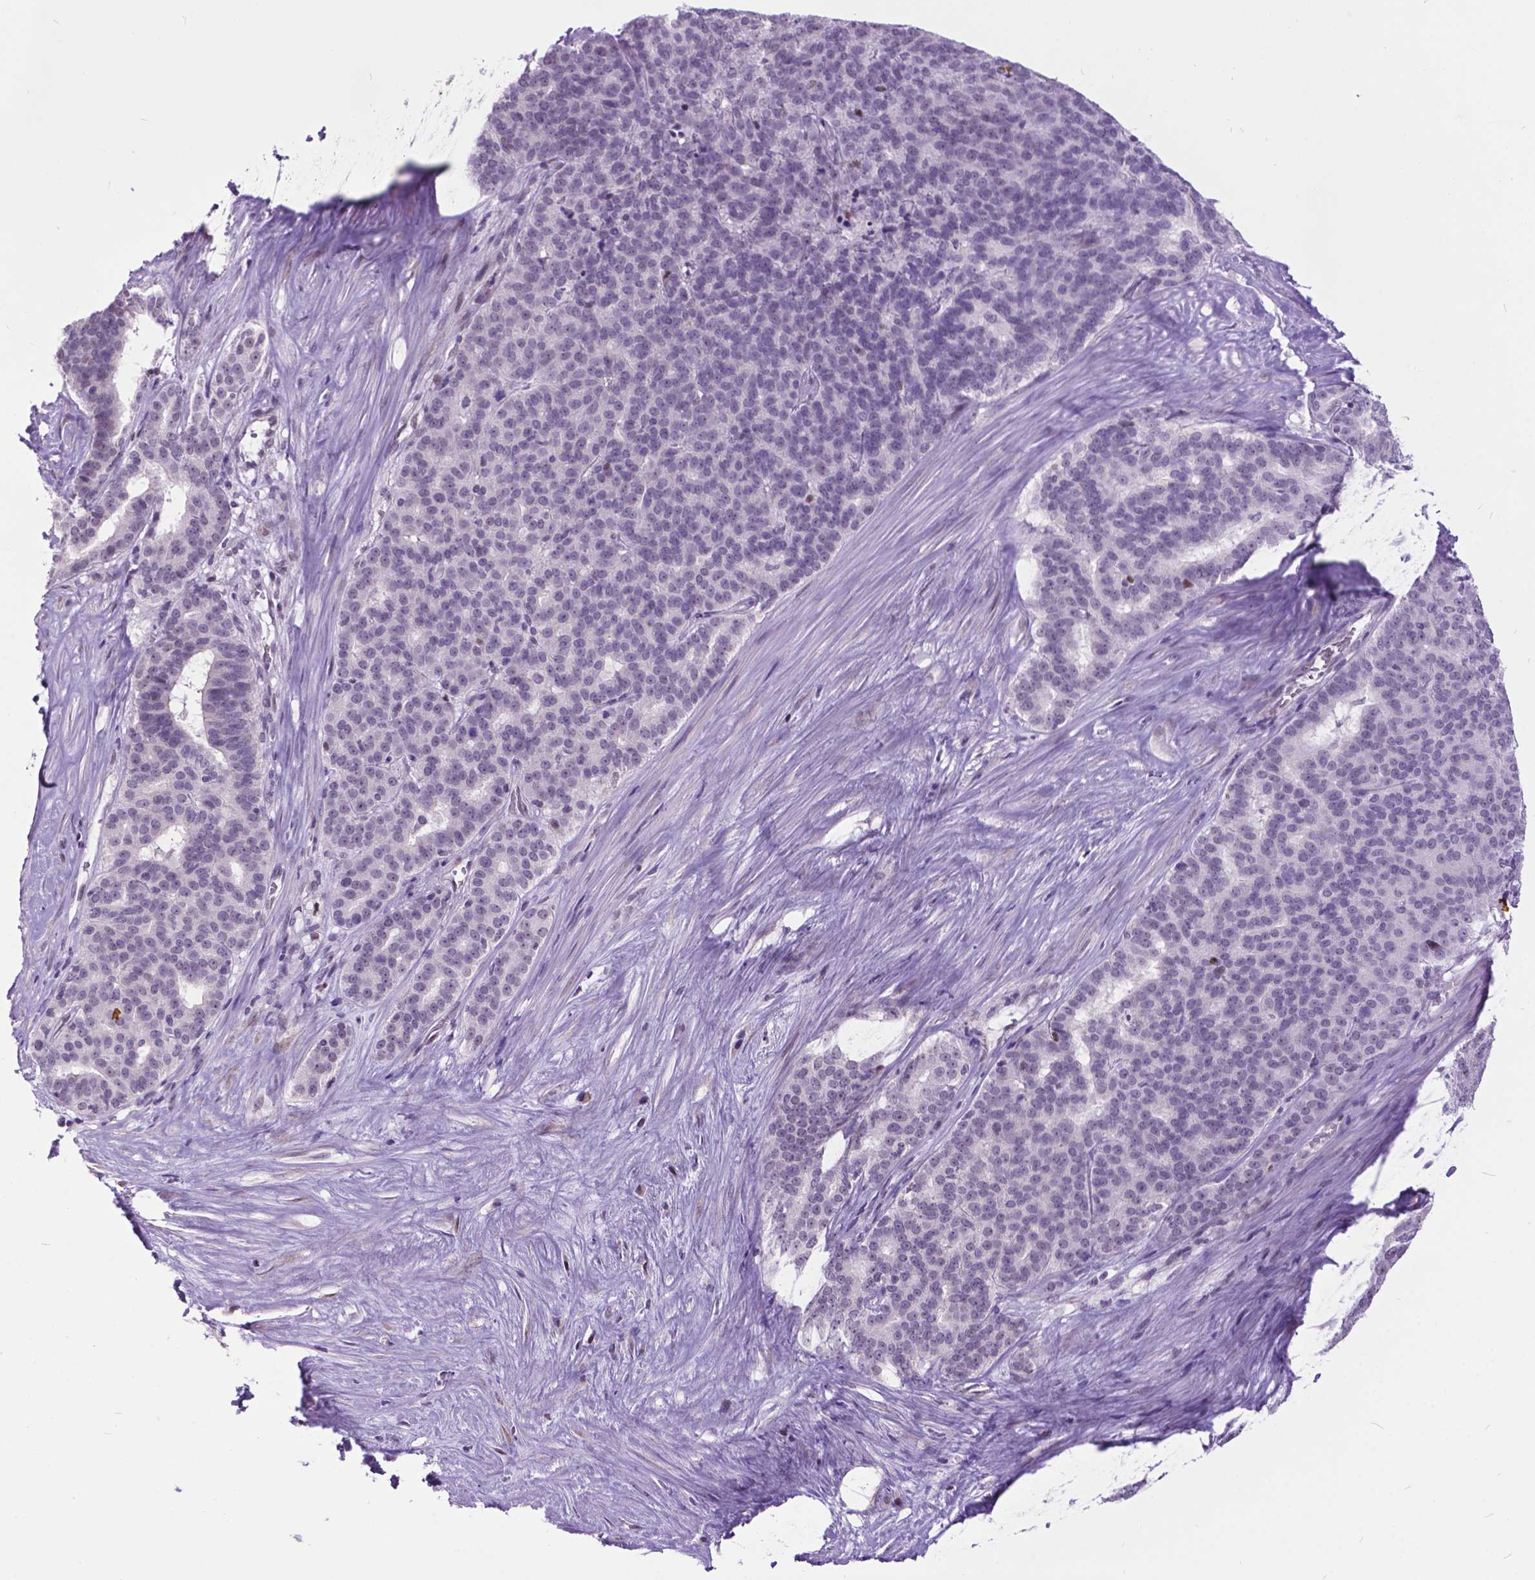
{"staining": {"intensity": "negative", "quantity": "none", "location": "none"}, "tissue": "liver cancer", "cell_type": "Tumor cells", "image_type": "cancer", "snomed": [{"axis": "morphology", "description": "Cholangiocarcinoma"}, {"axis": "topography", "description": "Liver"}], "caption": "This is an immunohistochemistry (IHC) photomicrograph of cholangiocarcinoma (liver). There is no positivity in tumor cells.", "gene": "DPF3", "patient": {"sex": "female", "age": 47}}